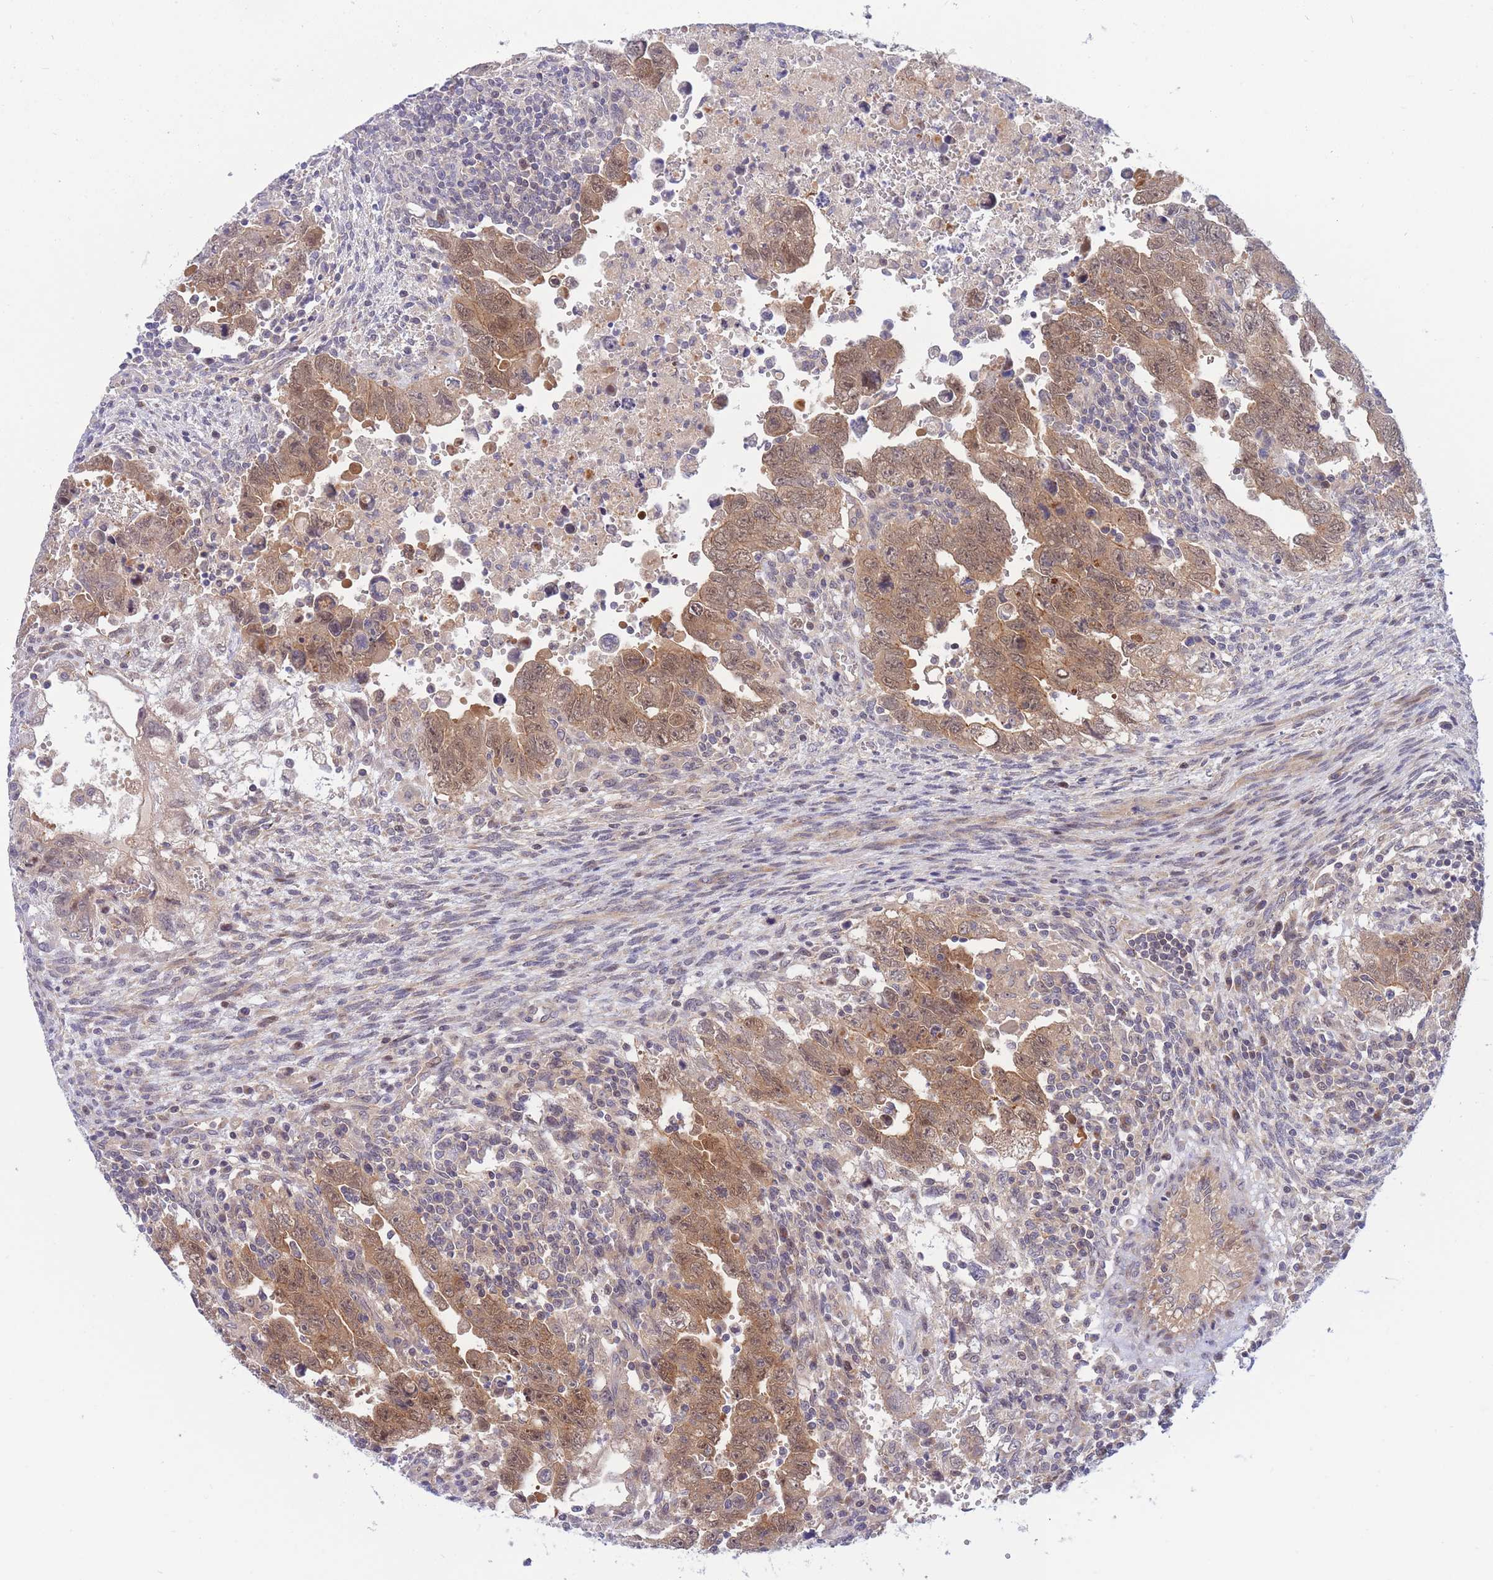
{"staining": {"intensity": "moderate", "quantity": ">75%", "location": "cytoplasmic/membranous,nuclear"}, "tissue": "testis cancer", "cell_type": "Tumor cells", "image_type": "cancer", "snomed": [{"axis": "morphology", "description": "Carcinoma, Embryonal, NOS"}, {"axis": "topography", "description": "Testis"}], "caption": "An IHC photomicrograph of neoplastic tissue is shown. Protein staining in brown labels moderate cytoplasmic/membranous and nuclear positivity in testis cancer (embryonal carcinoma) within tumor cells.", "gene": "APOL4", "patient": {"sex": "male", "age": 28}}